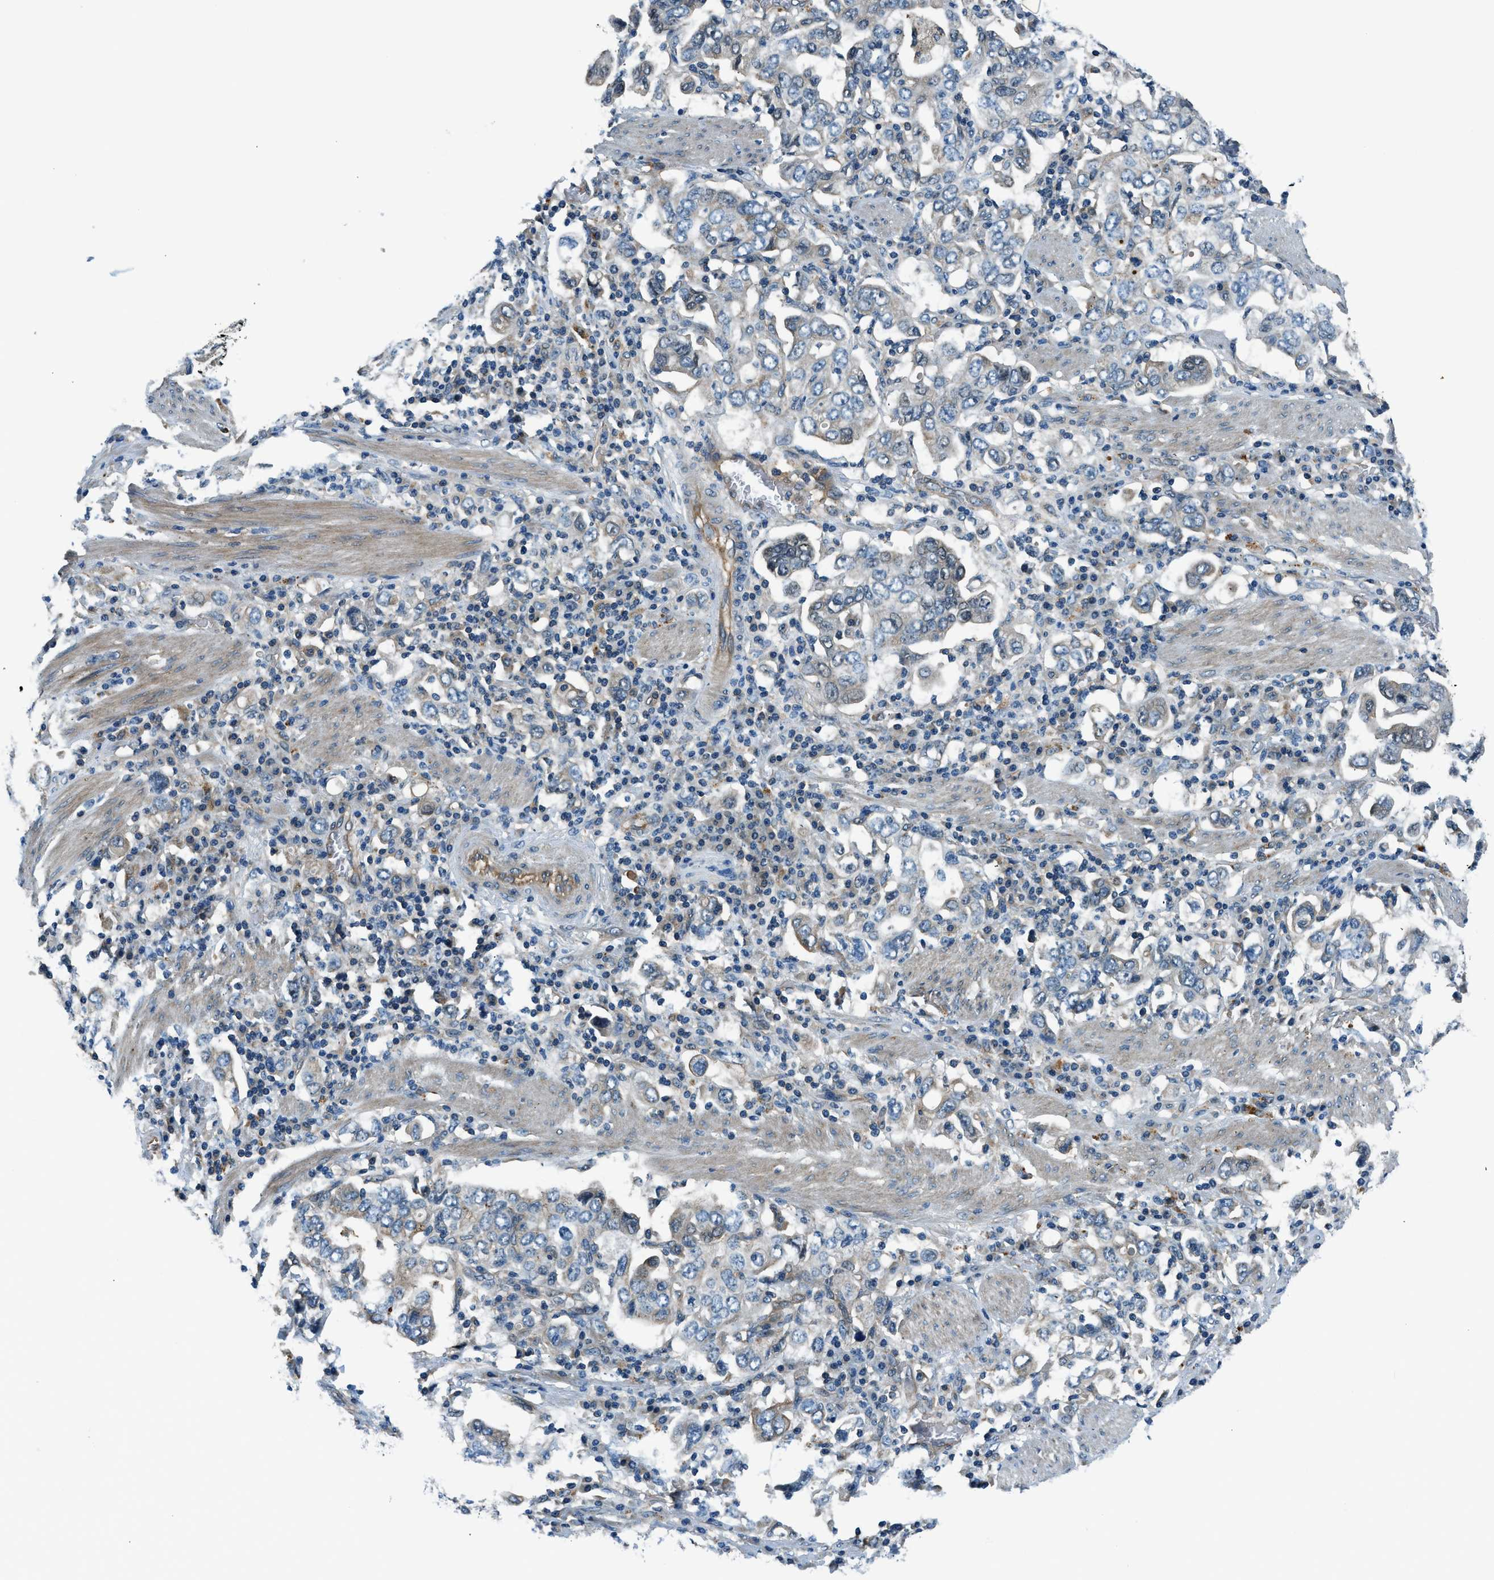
{"staining": {"intensity": "weak", "quantity": "<25%", "location": "cytoplasmic/membranous"}, "tissue": "stomach cancer", "cell_type": "Tumor cells", "image_type": "cancer", "snomed": [{"axis": "morphology", "description": "Adenocarcinoma, NOS"}, {"axis": "topography", "description": "Stomach, upper"}], "caption": "This is a photomicrograph of IHC staining of stomach adenocarcinoma, which shows no positivity in tumor cells.", "gene": "SLC19A2", "patient": {"sex": "male", "age": 62}}